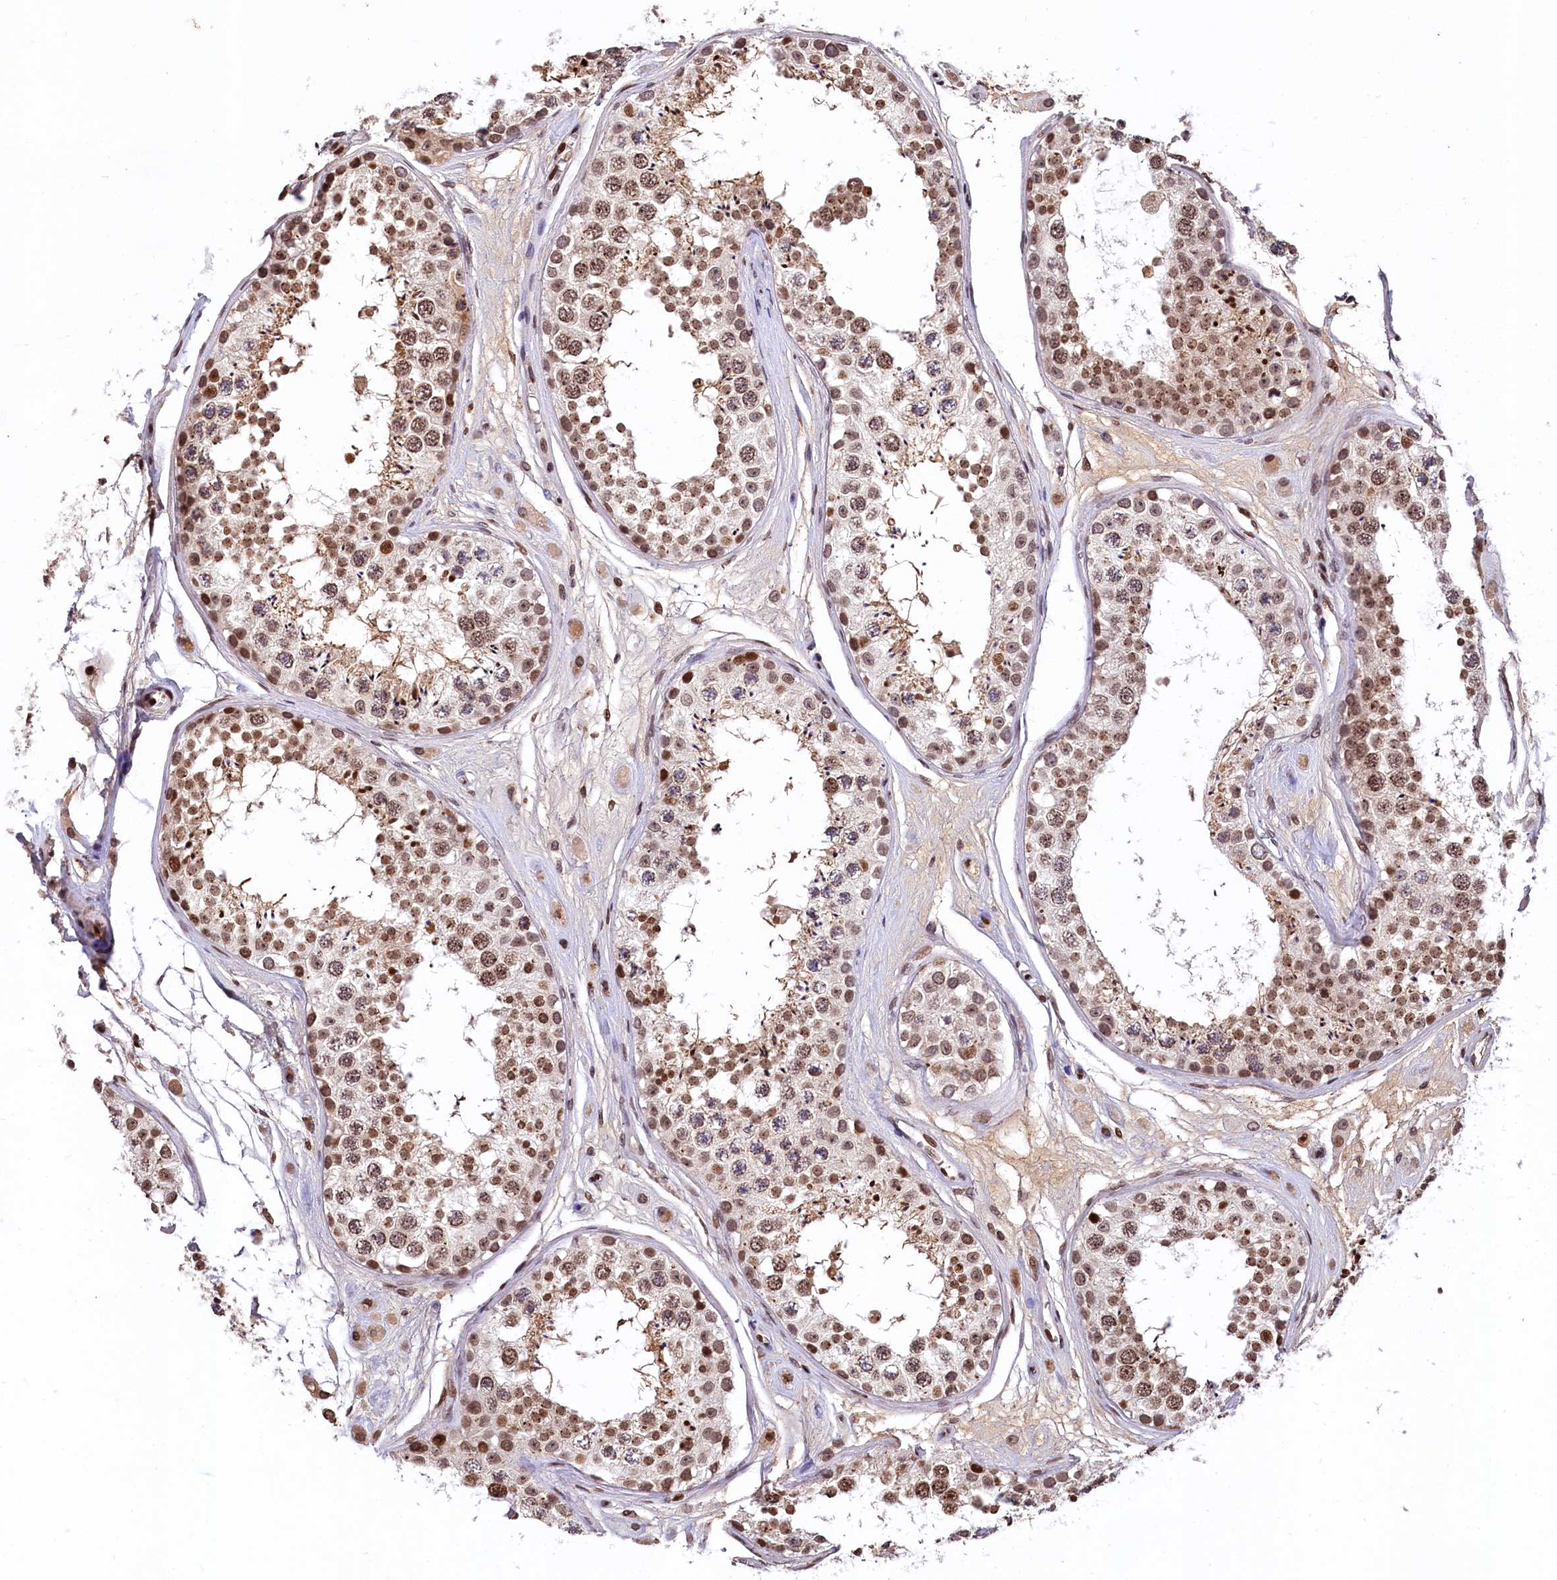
{"staining": {"intensity": "moderate", "quantity": ">75%", "location": "nuclear"}, "tissue": "testis", "cell_type": "Cells in seminiferous ducts", "image_type": "normal", "snomed": [{"axis": "morphology", "description": "Normal tissue, NOS"}, {"axis": "topography", "description": "Testis"}], "caption": "Protein positivity by IHC demonstrates moderate nuclear expression in approximately >75% of cells in seminiferous ducts in benign testis. (DAB (3,3'-diaminobenzidine) IHC, brown staining for protein, blue staining for nuclei).", "gene": "FAM217B", "patient": {"sex": "male", "age": 25}}